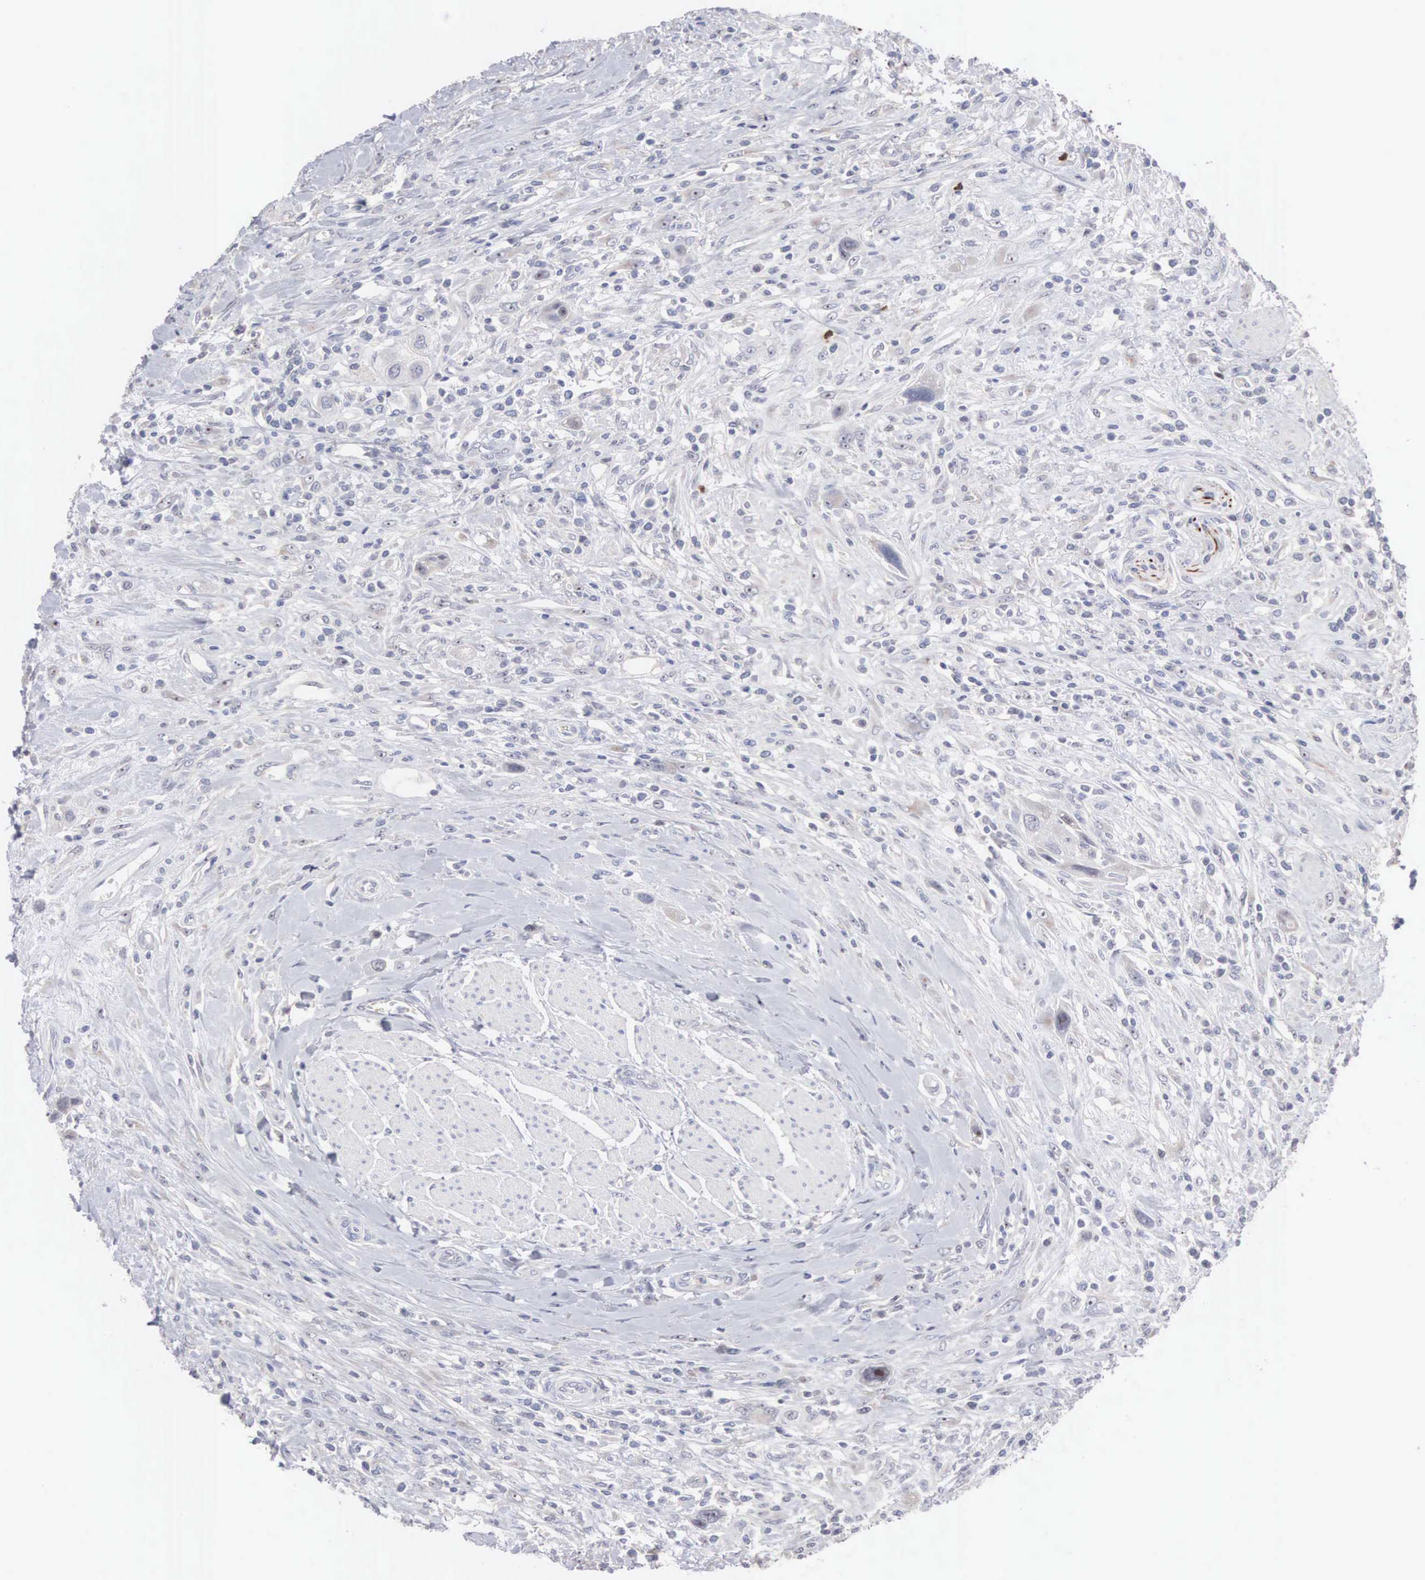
{"staining": {"intensity": "negative", "quantity": "none", "location": "none"}, "tissue": "urothelial cancer", "cell_type": "Tumor cells", "image_type": "cancer", "snomed": [{"axis": "morphology", "description": "Urothelial carcinoma, High grade"}, {"axis": "topography", "description": "Urinary bladder"}], "caption": "The immunohistochemistry (IHC) micrograph has no significant expression in tumor cells of urothelial cancer tissue.", "gene": "ACOT4", "patient": {"sex": "male", "age": 50}}